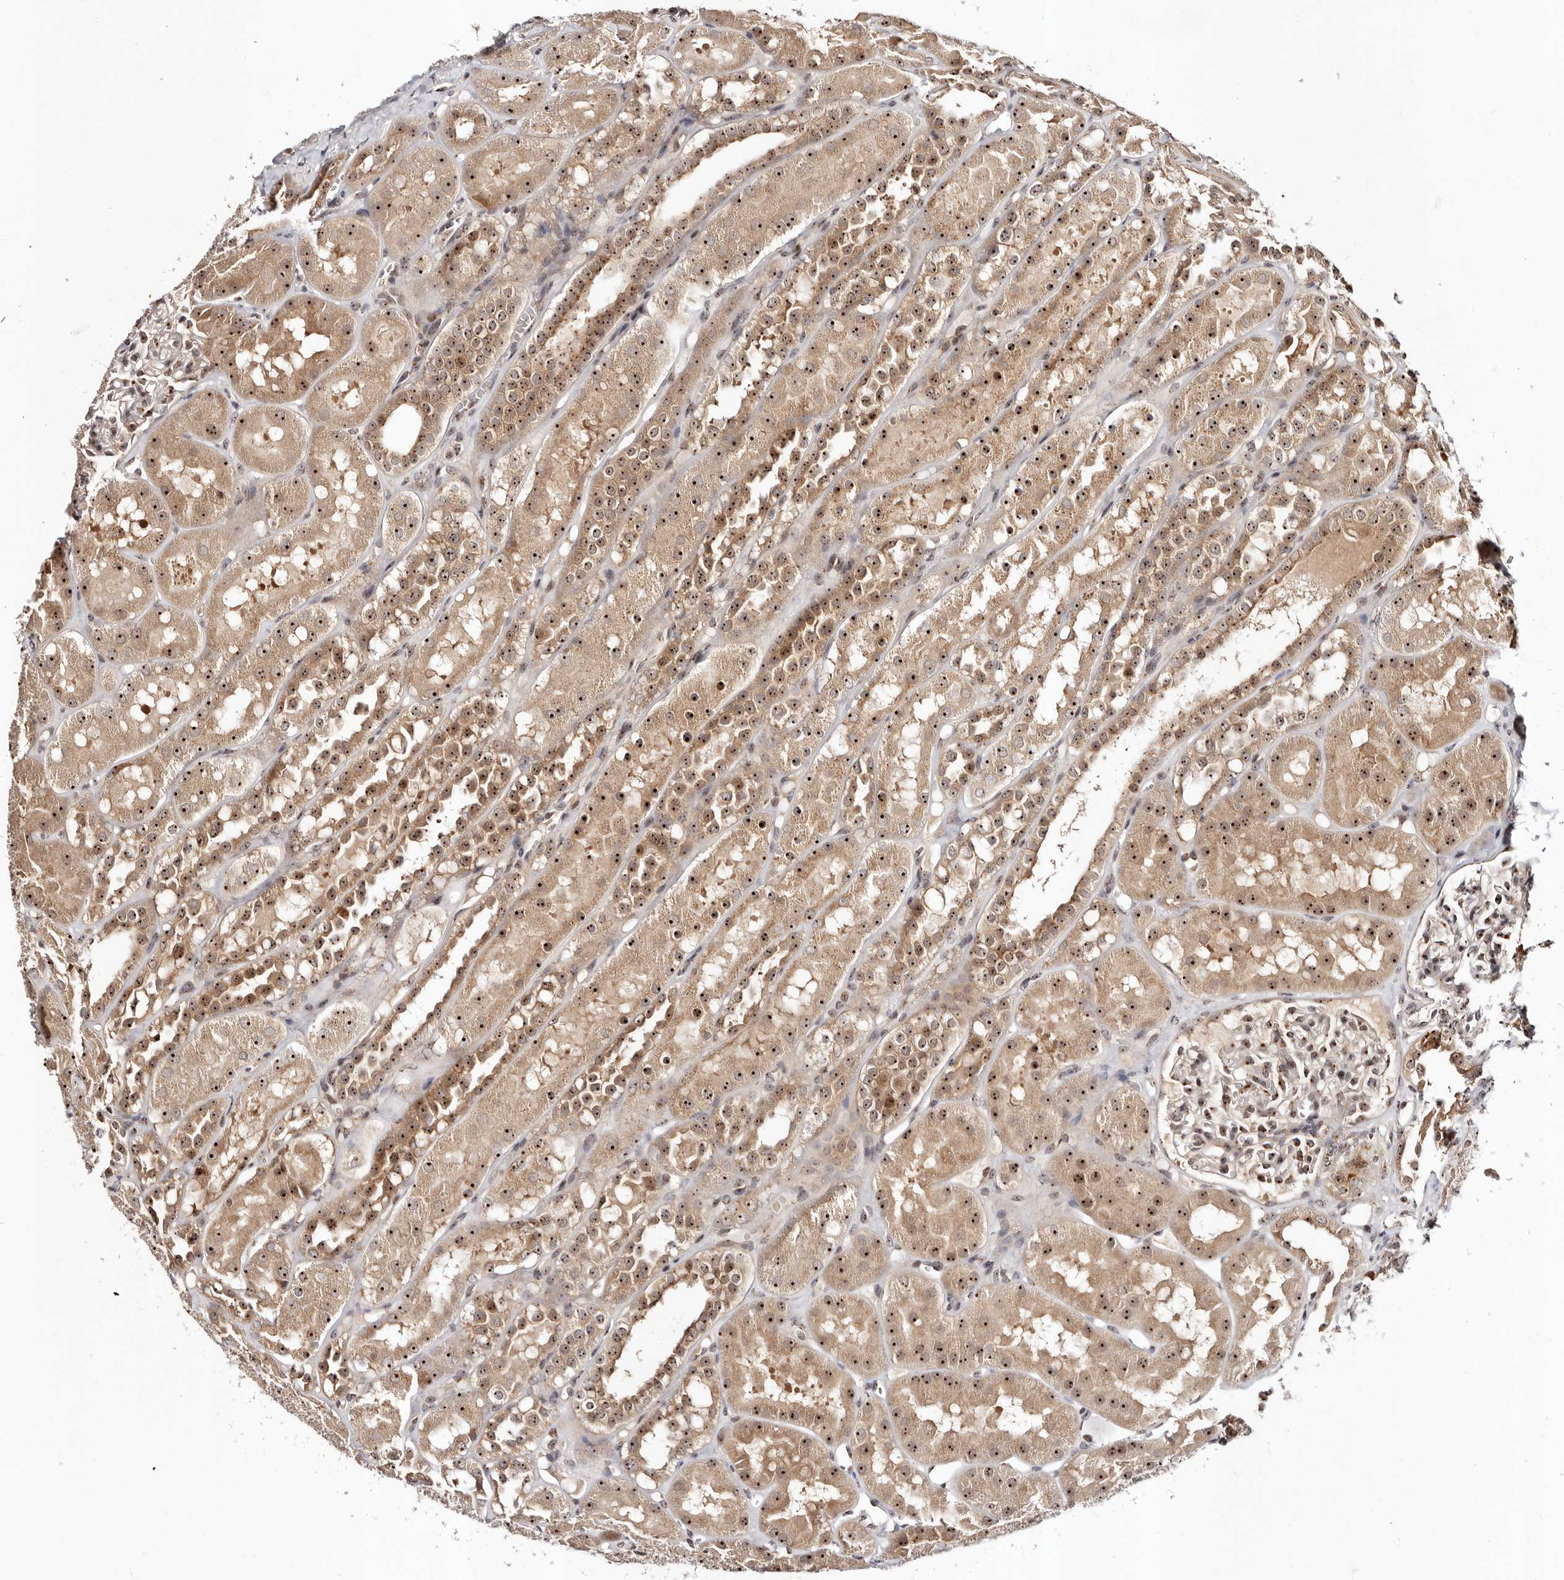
{"staining": {"intensity": "moderate", "quantity": ">75%", "location": "cytoplasmic/membranous,nuclear"}, "tissue": "kidney", "cell_type": "Cells in glomeruli", "image_type": "normal", "snomed": [{"axis": "morphology", "description": "Normal tissue, NOS"}, {"axis": "topography", "description": "Kidney"}], "caption": "Immunohistochemical staining of unremarkable human kidney exhibits medium levels of moderate cytoplasmic/membranous,nuclear positivity in about >75% of cells in glomeruli.", "gene": "APOL6", "patient": {"sex": "male", "age": 16}}